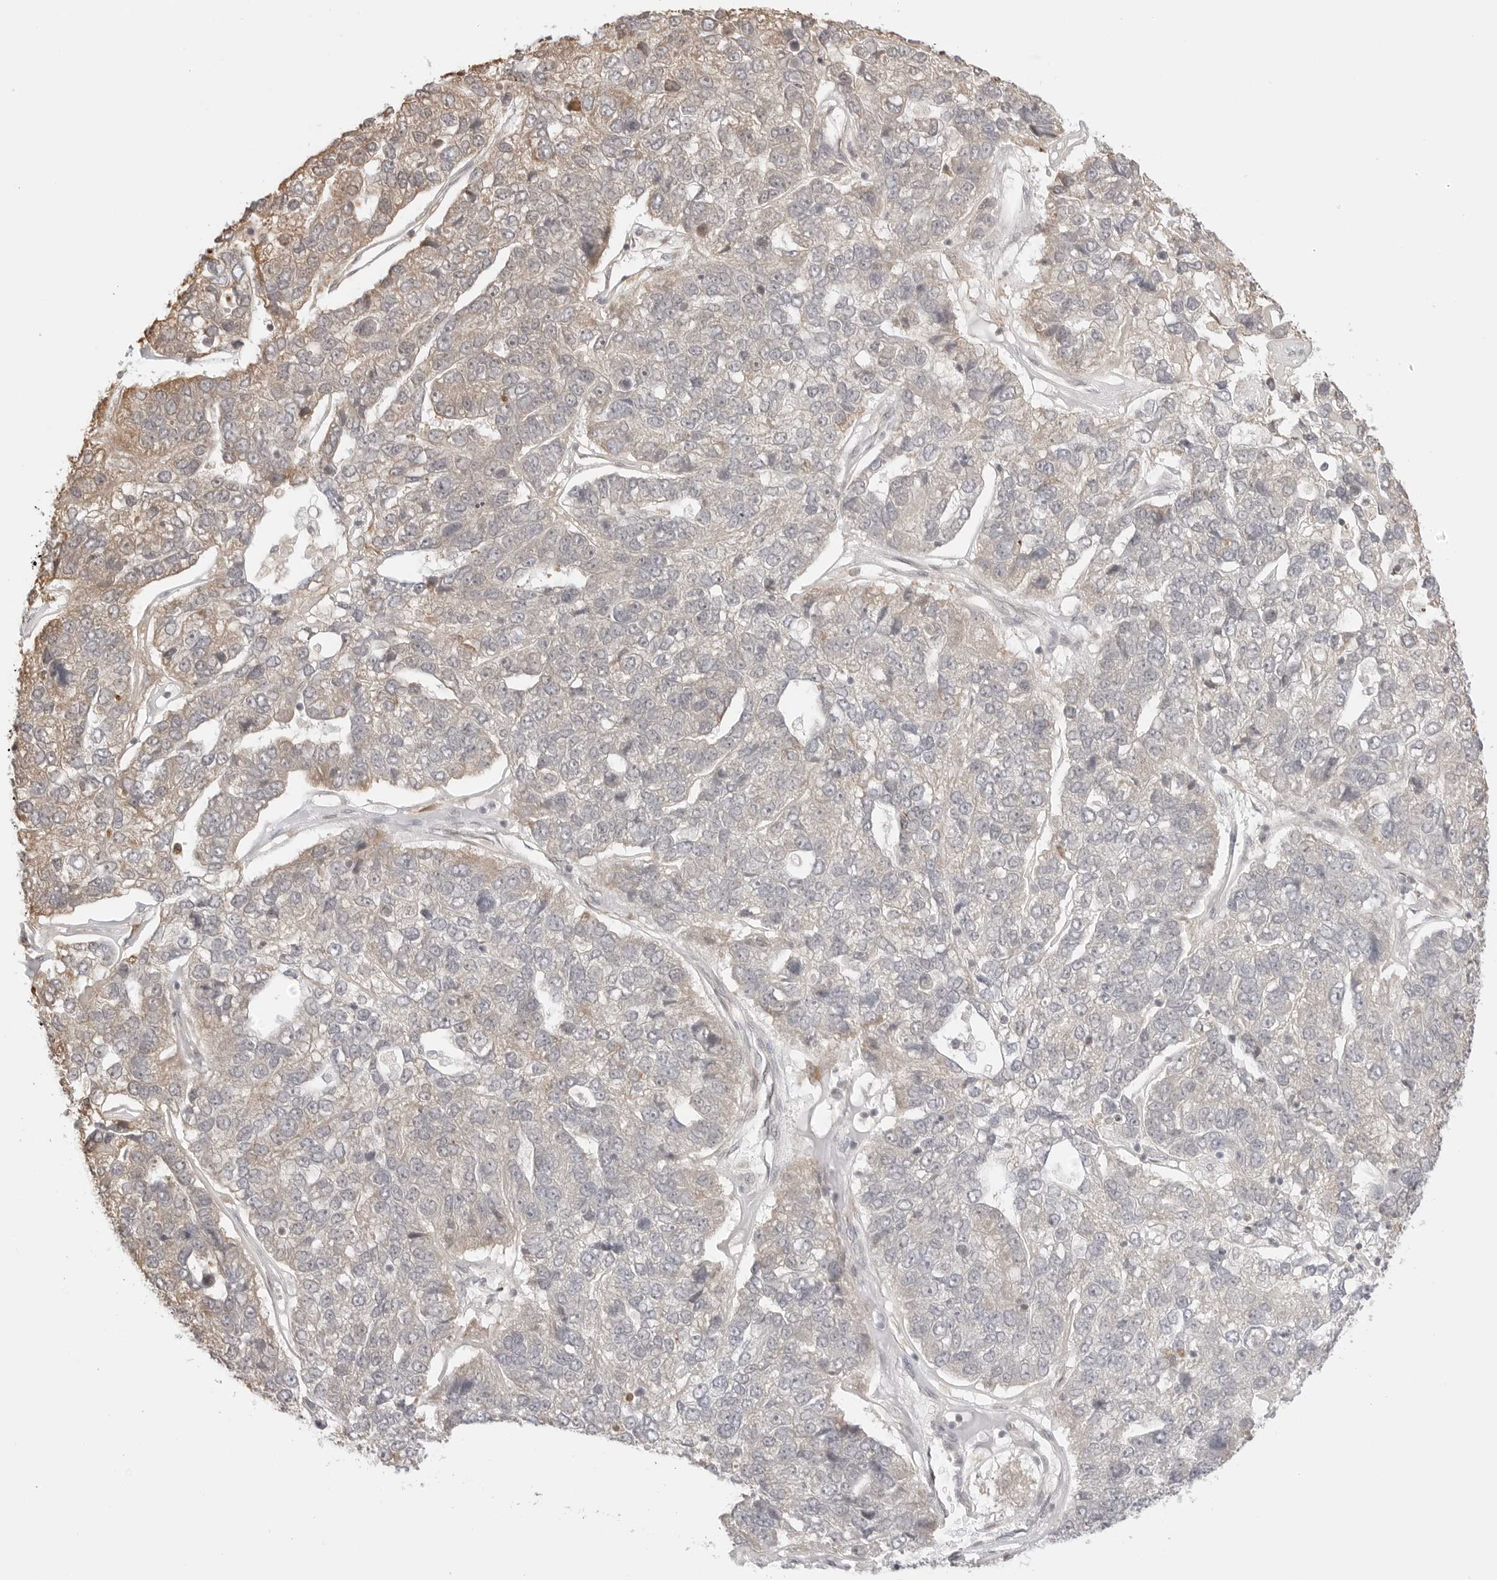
{"staining": {"intensity": "negative", "quantity": "none", "location": "none"}, "tissue": "pancreatic cancer", "cell_type": "Tumor cells", "image_type": "cancer", "snomed": [{"axis": "morphology", "description": "Adenocarcinoma, NOS"}, {"axis": "topography", "description": "Pancreas"}], "caption": "IHC image of neoplastic tissue: pancreatic cancer stained with DAB shows no significant protein expression in tumor cells.", "gene": "FKBP14", "patient": {"sex": "female", "age": 61}}